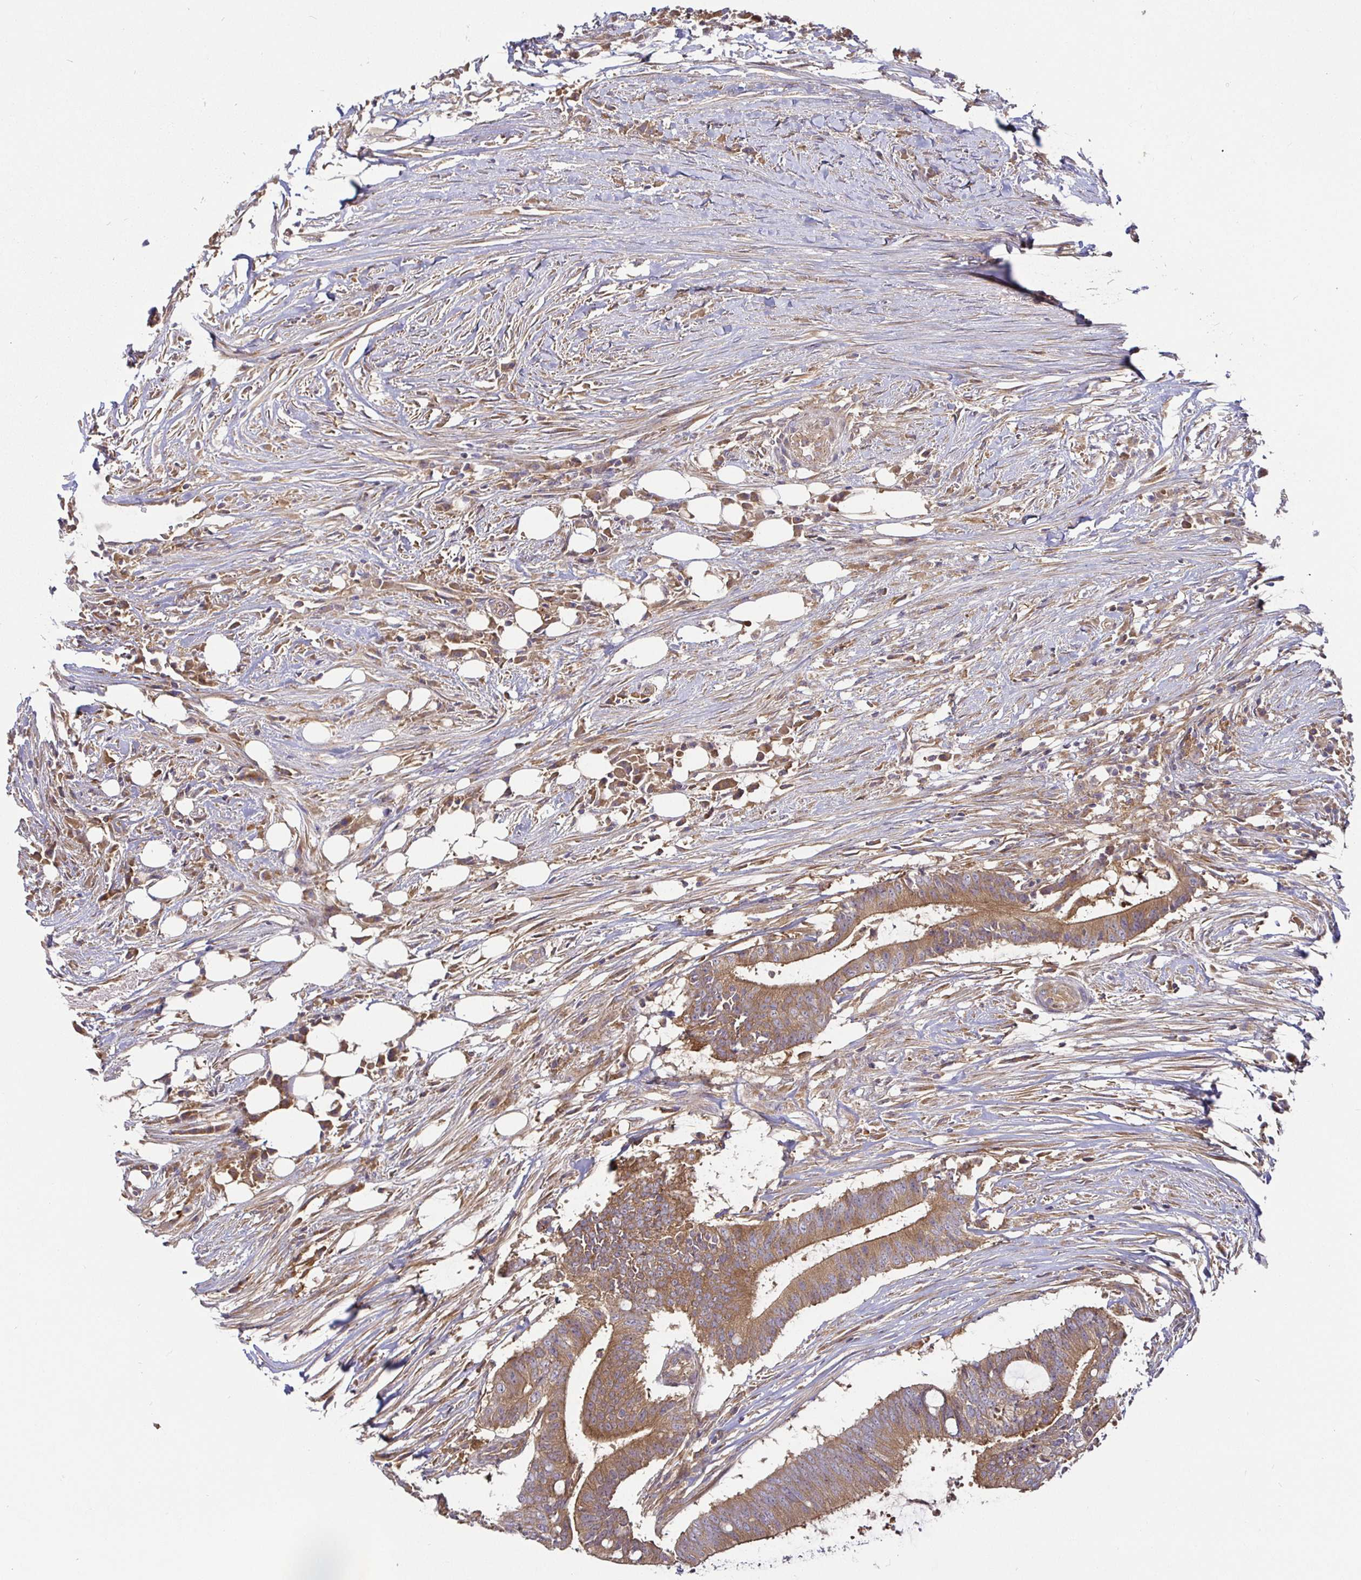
{"staining": {"intensity": "moderate", "quantity": ">75%", "location": "cytoplasmic/membranous"}, "tissue": "colorectal cancer", "cell_type": "Tumor cells", "image_type": "cancer", "snomed": [{"axis": "morphology", "description": "Adenocarcinoma, NOS"}, {"axis": "topography", "description": "Colon"}], "caption": "IHC (DAB) staining of colorectal adenocarcinoma shows moderate cytoplasmic/membranous protein staining in approximately >75% of tumor cells. (IHC, brightfield microscopy, high magnification).", "gene": "SNX8", "patient": {"sex": "female", "age": 43}}